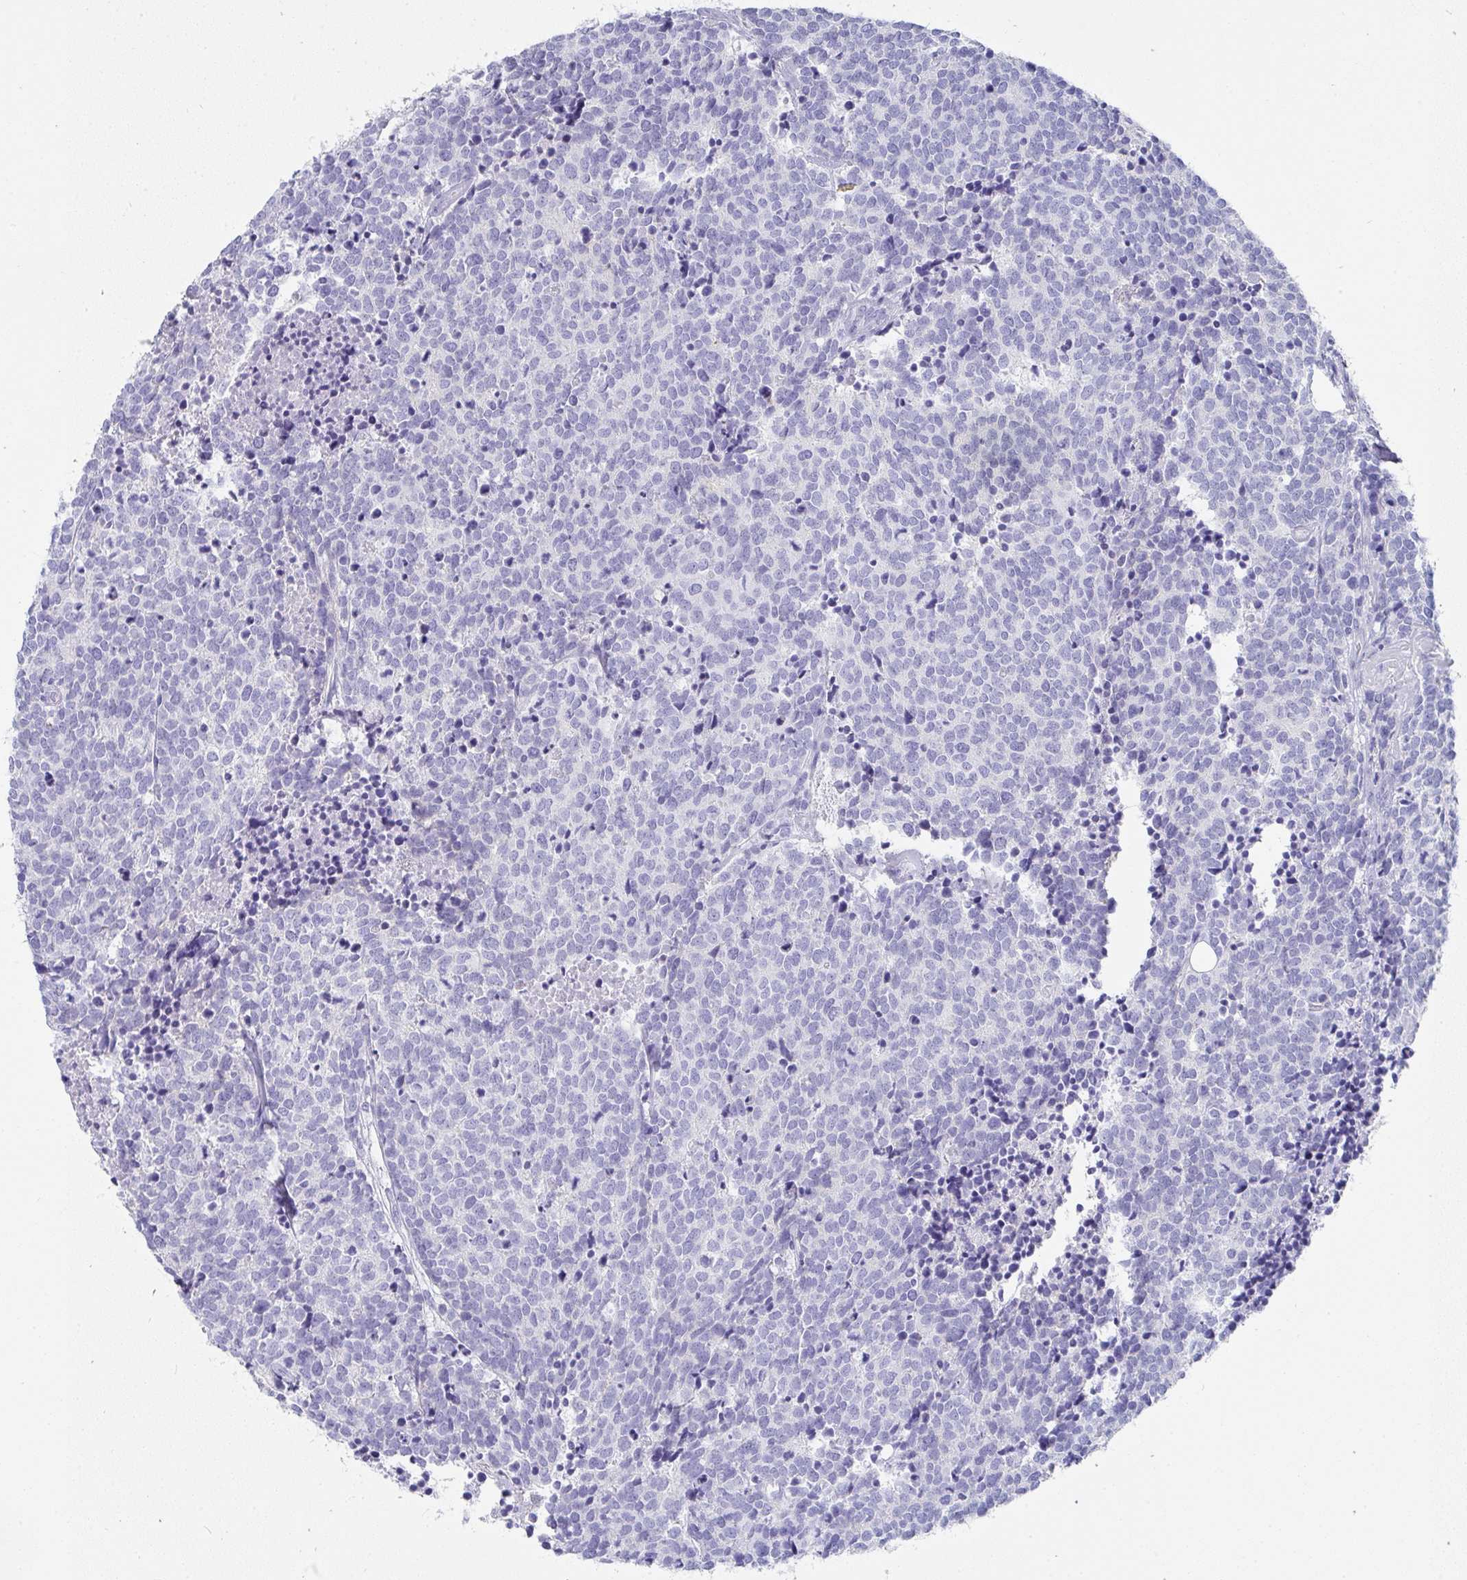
{"staining": {"intensity": "negative", "quantity": "none", "location": "none"}, "tissue": "carcinoid", "cell_type": "Tumor cells", "image_type": "cancer", "snomed": [{"axis": "morphology", "description": "Carcinoid, malignant, NOS"}, {"axis": "topography", "description": "Skin"}], "caption": "IHC of human carcinoid (malignant) exhibits no expression in tumor cells.", "gene": "PRND", "patient": {"sex": "female", "age": 79}}